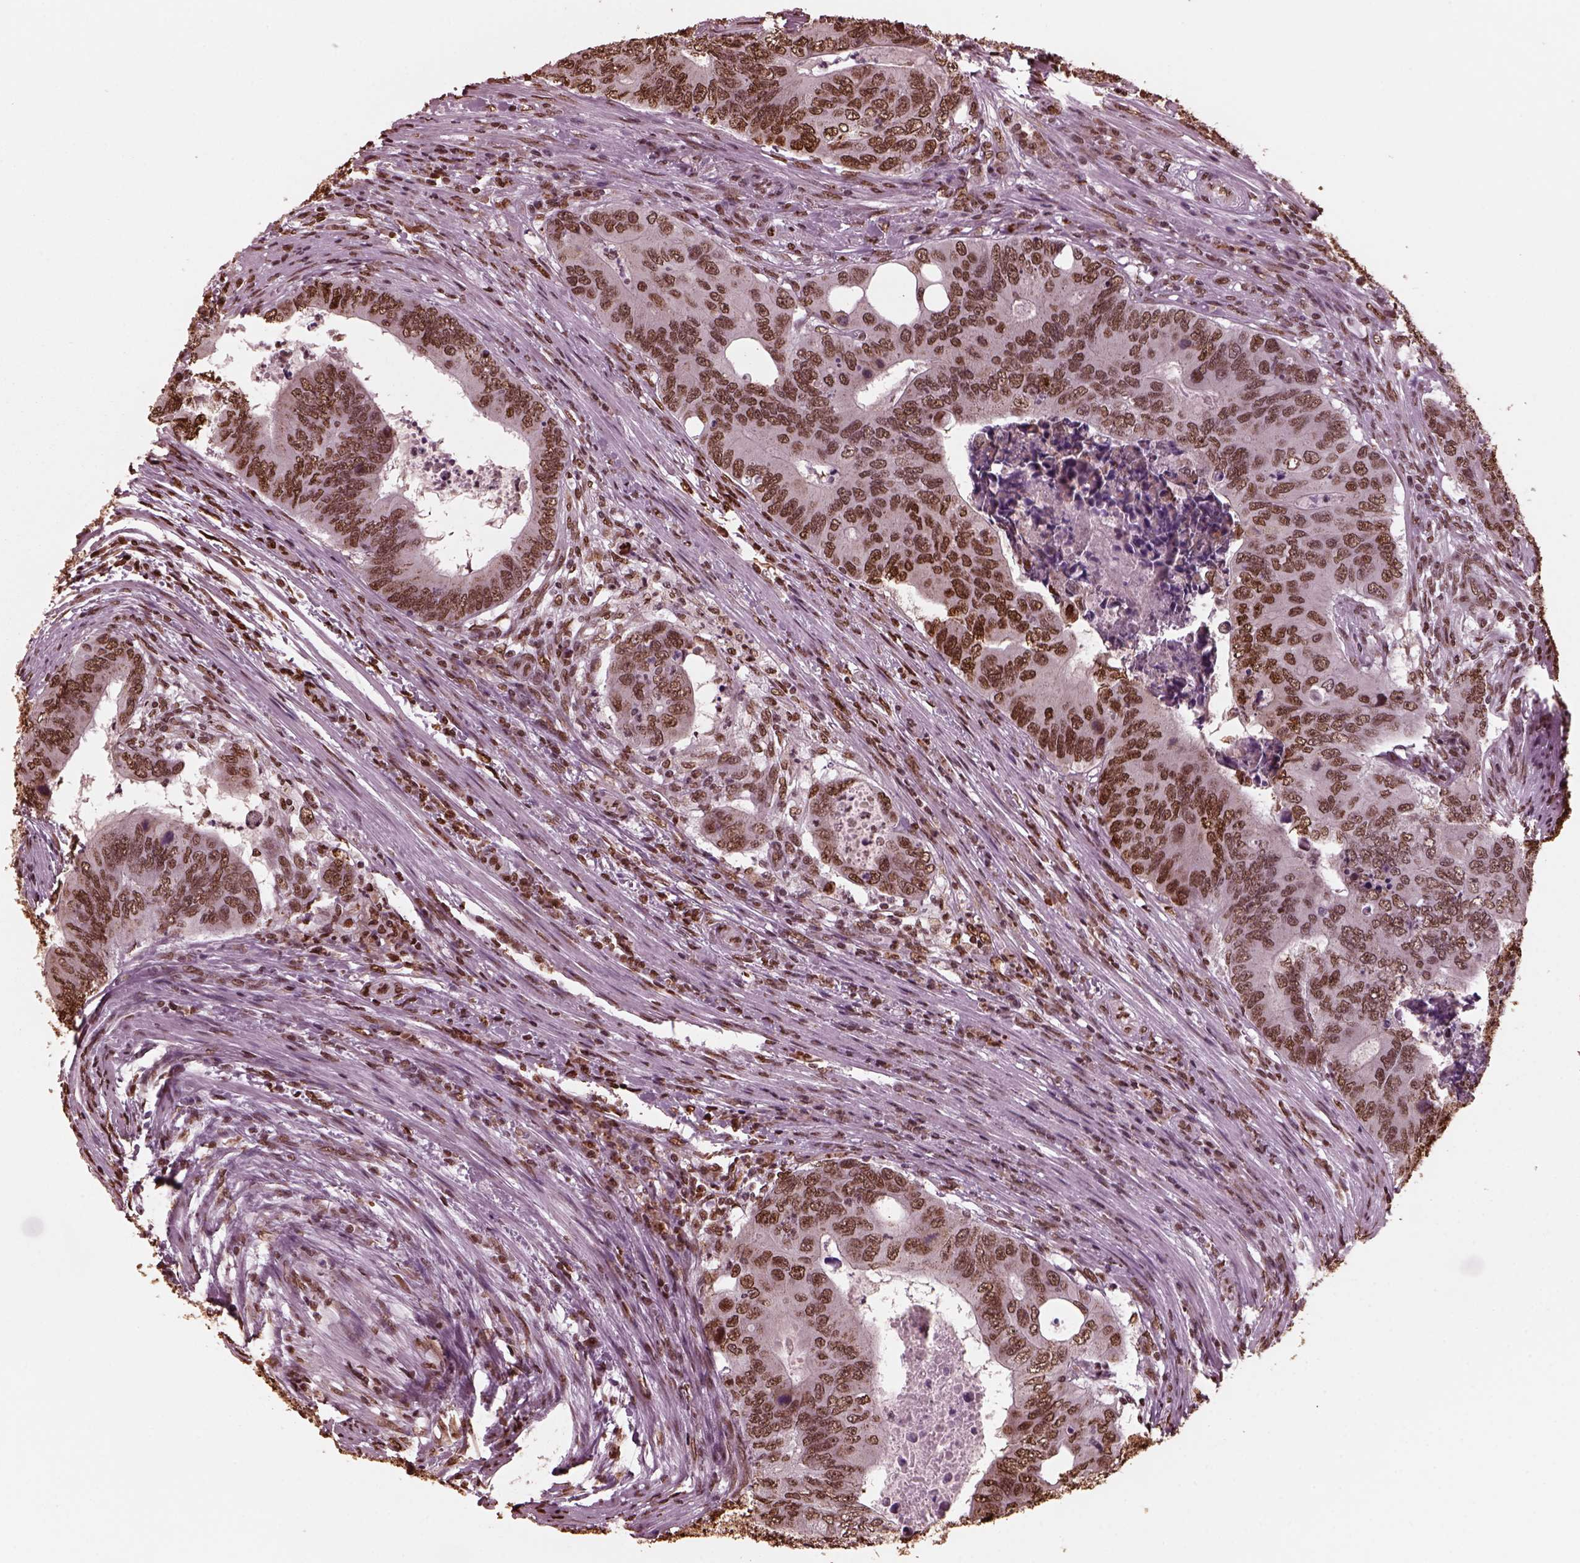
{"staining": {"intensity": "moderate", "quantity": ">75%", "location": "nuclear"}, "tissue": "colorectal cancer", "cell_type": "Tumor cells", "image_type": "cancer", "snomed": [{"axis": "morphology", "description": "Adenocarcinoma, NOS"}, {"axis": "topography", "description": "Colon"}], "caption": "Moderate nuclear expression for a protein is seen in about >75% of tumor cells of adenocarcinoma (colorectal) using immunohistochemistry (IHC).", "gene": "NSD1", "patient": {"sex": "male", "age": 53}}